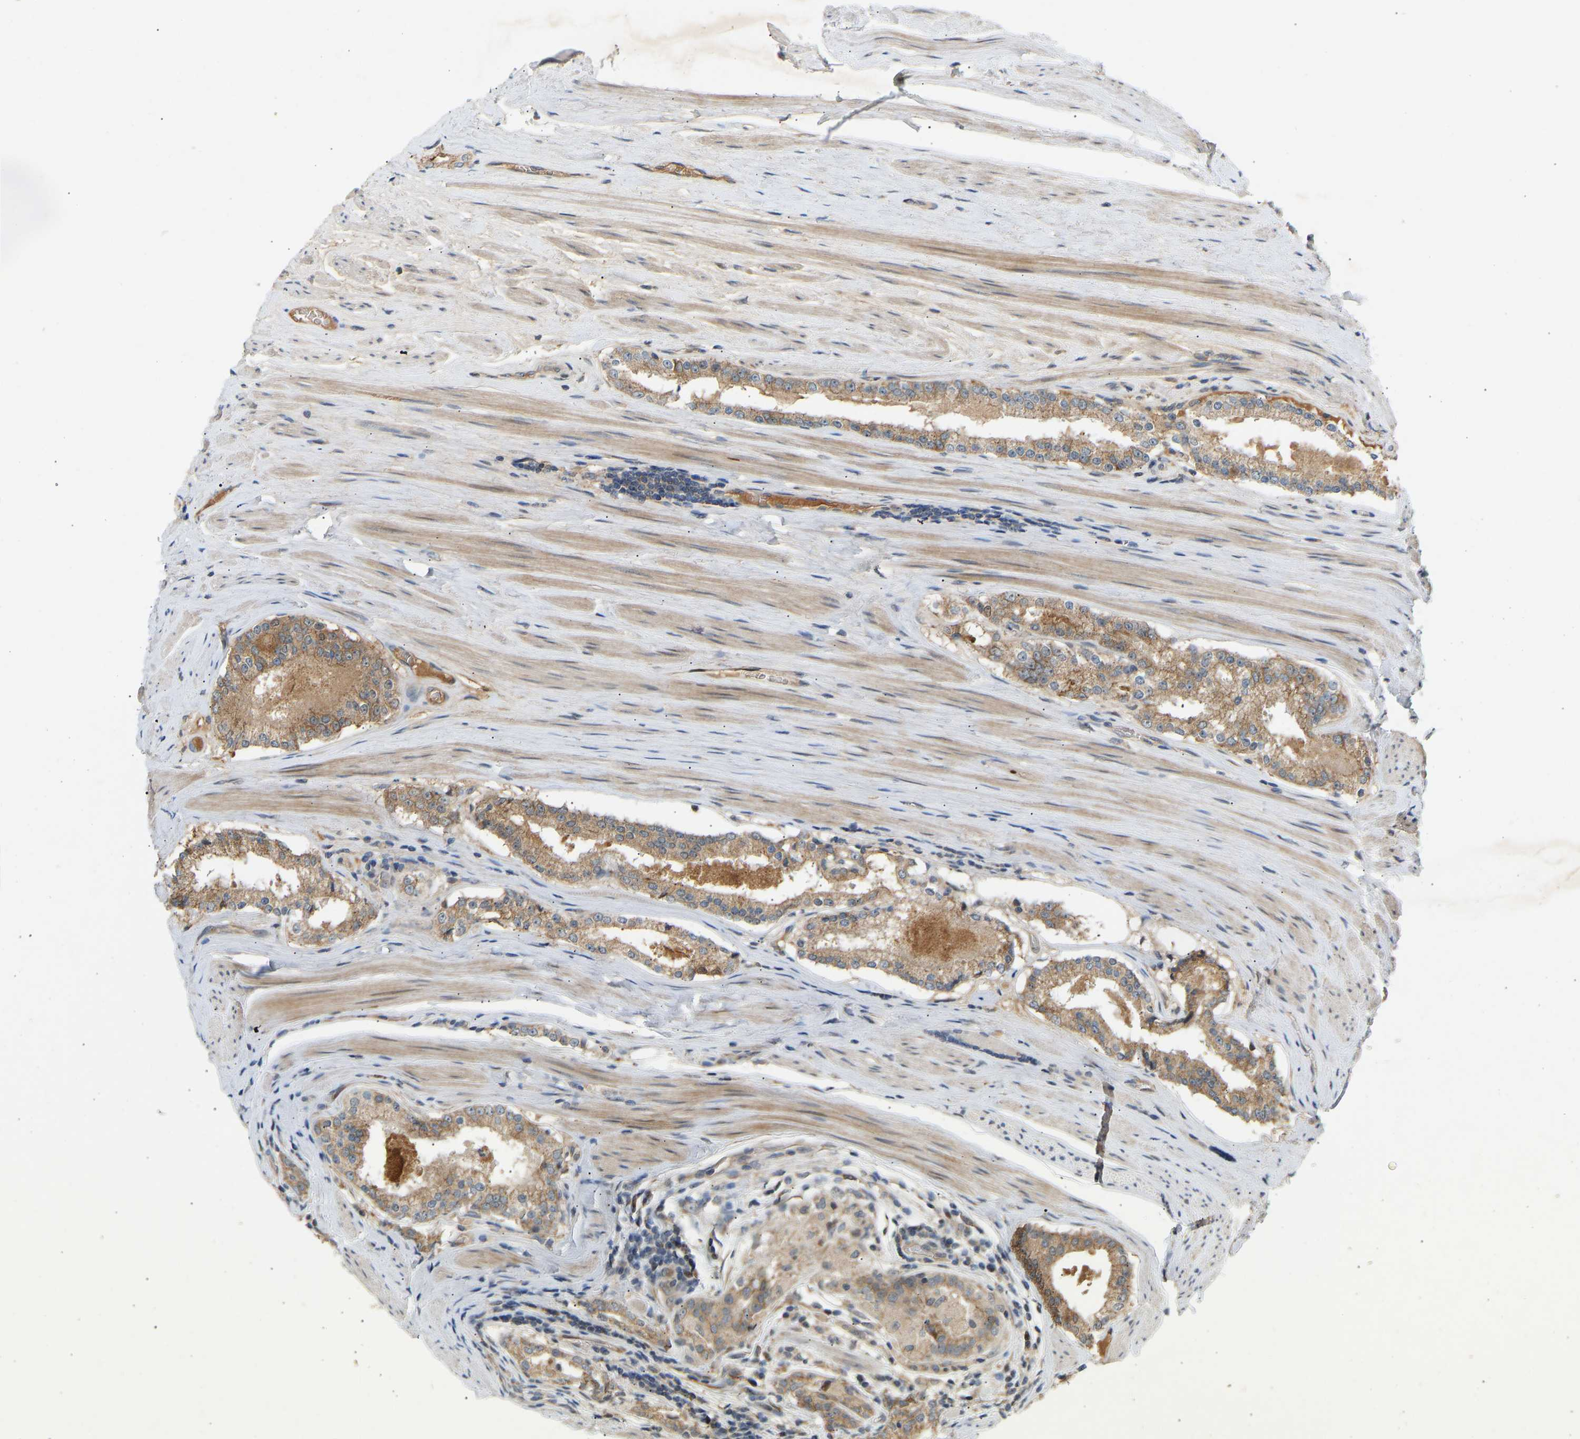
{"staining": {"intensity": "moderate", "quantity": ">75%", "location": "cytoplasmic/membranous"}, "tissue": "prostate cancer", "cell_type": "Tumor cells", "image_type": "cancer", "snomed": [{"axis": "morphology", "description": "Adenocarcinoma, Low grade"}, {"axis": "topography", "description": "Prostate"}], "caption": "Prostate adenocarcinoma (low-grade) stained with a protein marker shows moderate staining in tumor cells.", "gene": "PTCD1", "patient": {"sex": "male", "age": 70}}